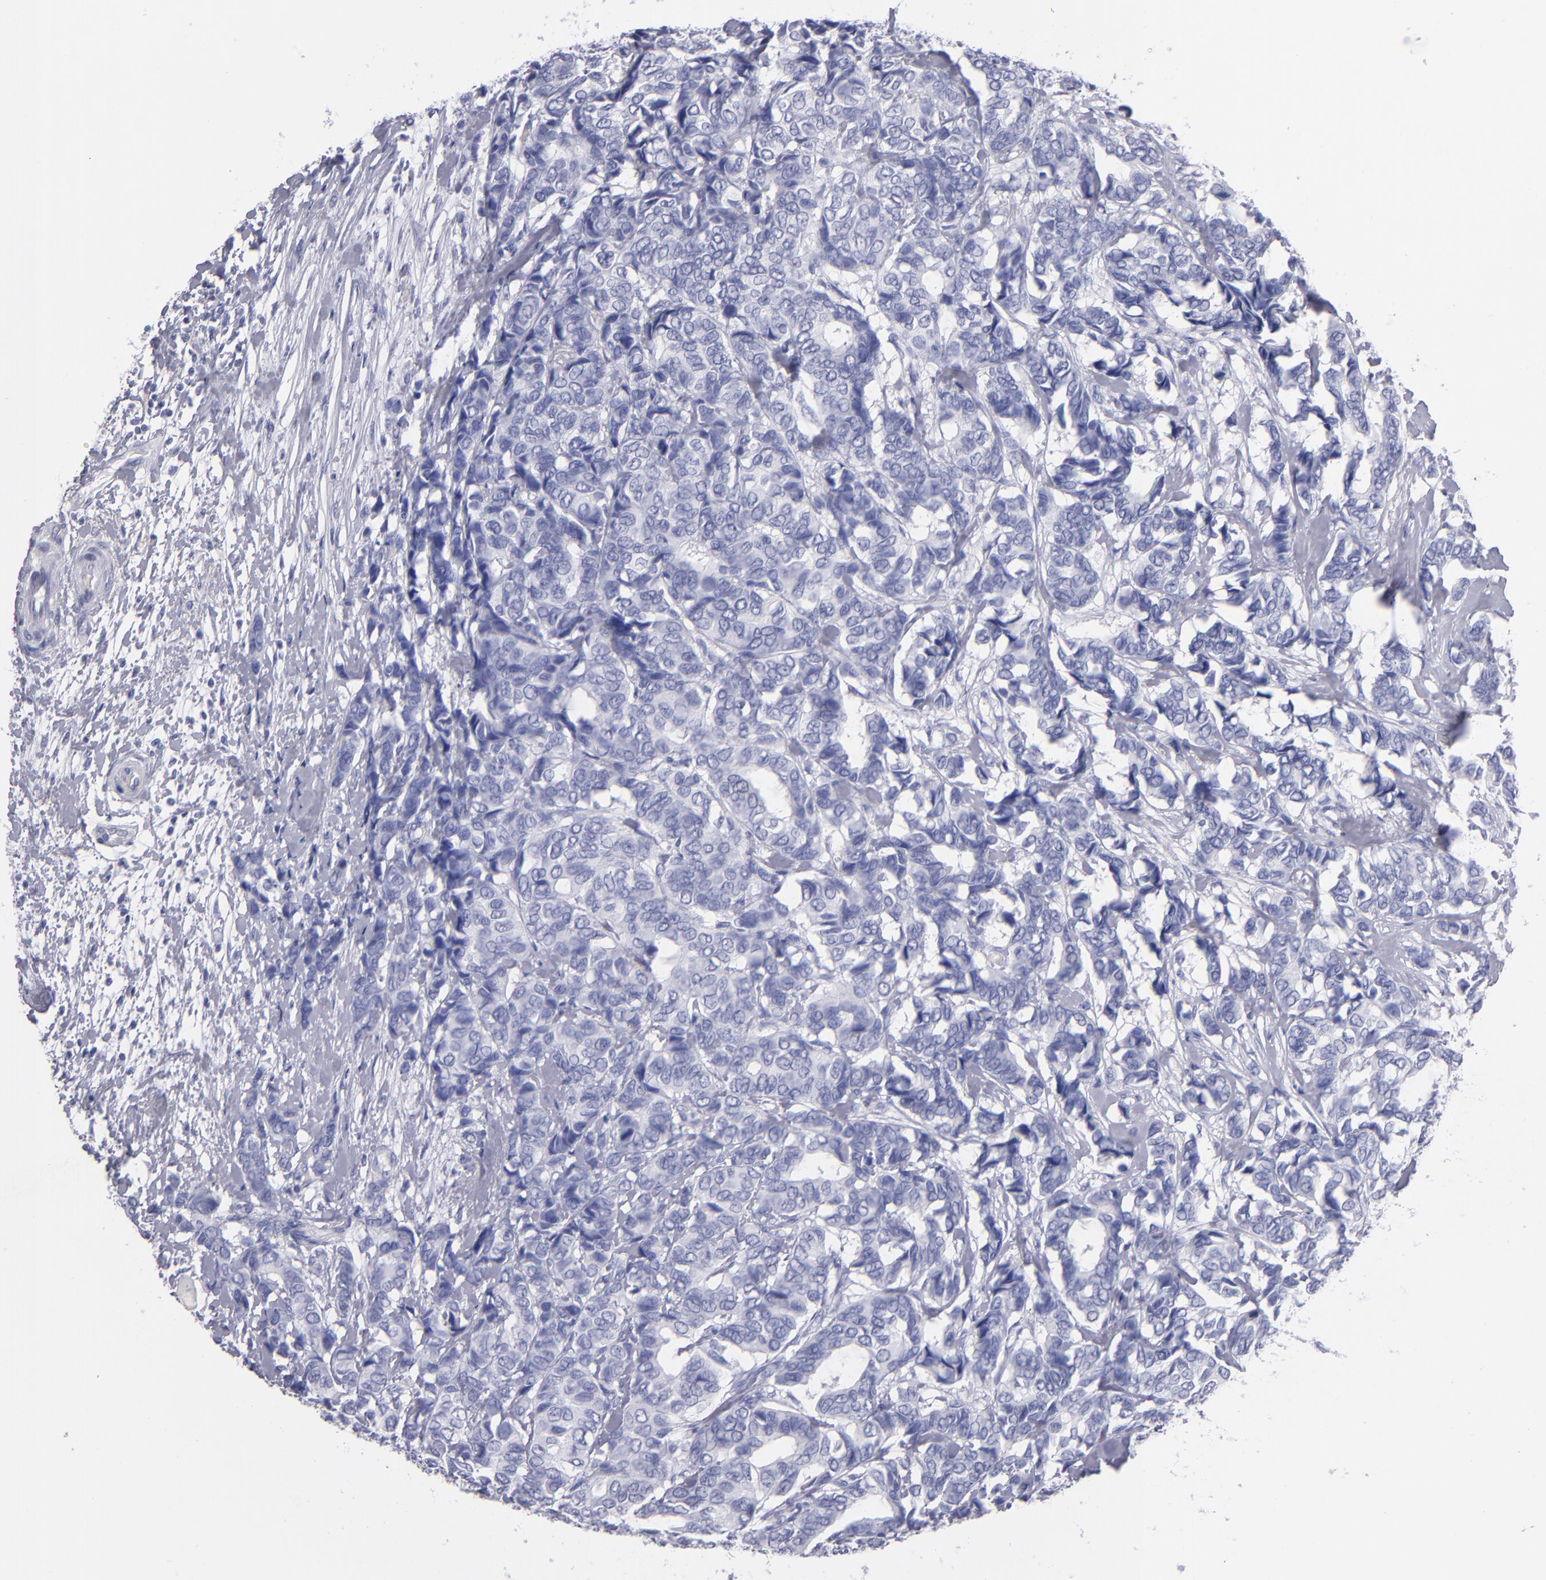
{"staining": {"intensity": "negative", "quantity": "none", "location": "none"}, "tissue": "breast cancer", "cell_type": "Tumor cells", "image_type": "cancer", "snomed": [{"axis": "morphology", "description": "Duct carcinoma"}, {"axis": "topography", "description": "Breast"}], "caption": "IHC of human breast infiltrating ductal carcinoma reveals no staining in tumor cells. (DAB immunohistochemistry, high magnification).", "gene": "MB", "patient": {"sex": "female", "age": 87}}